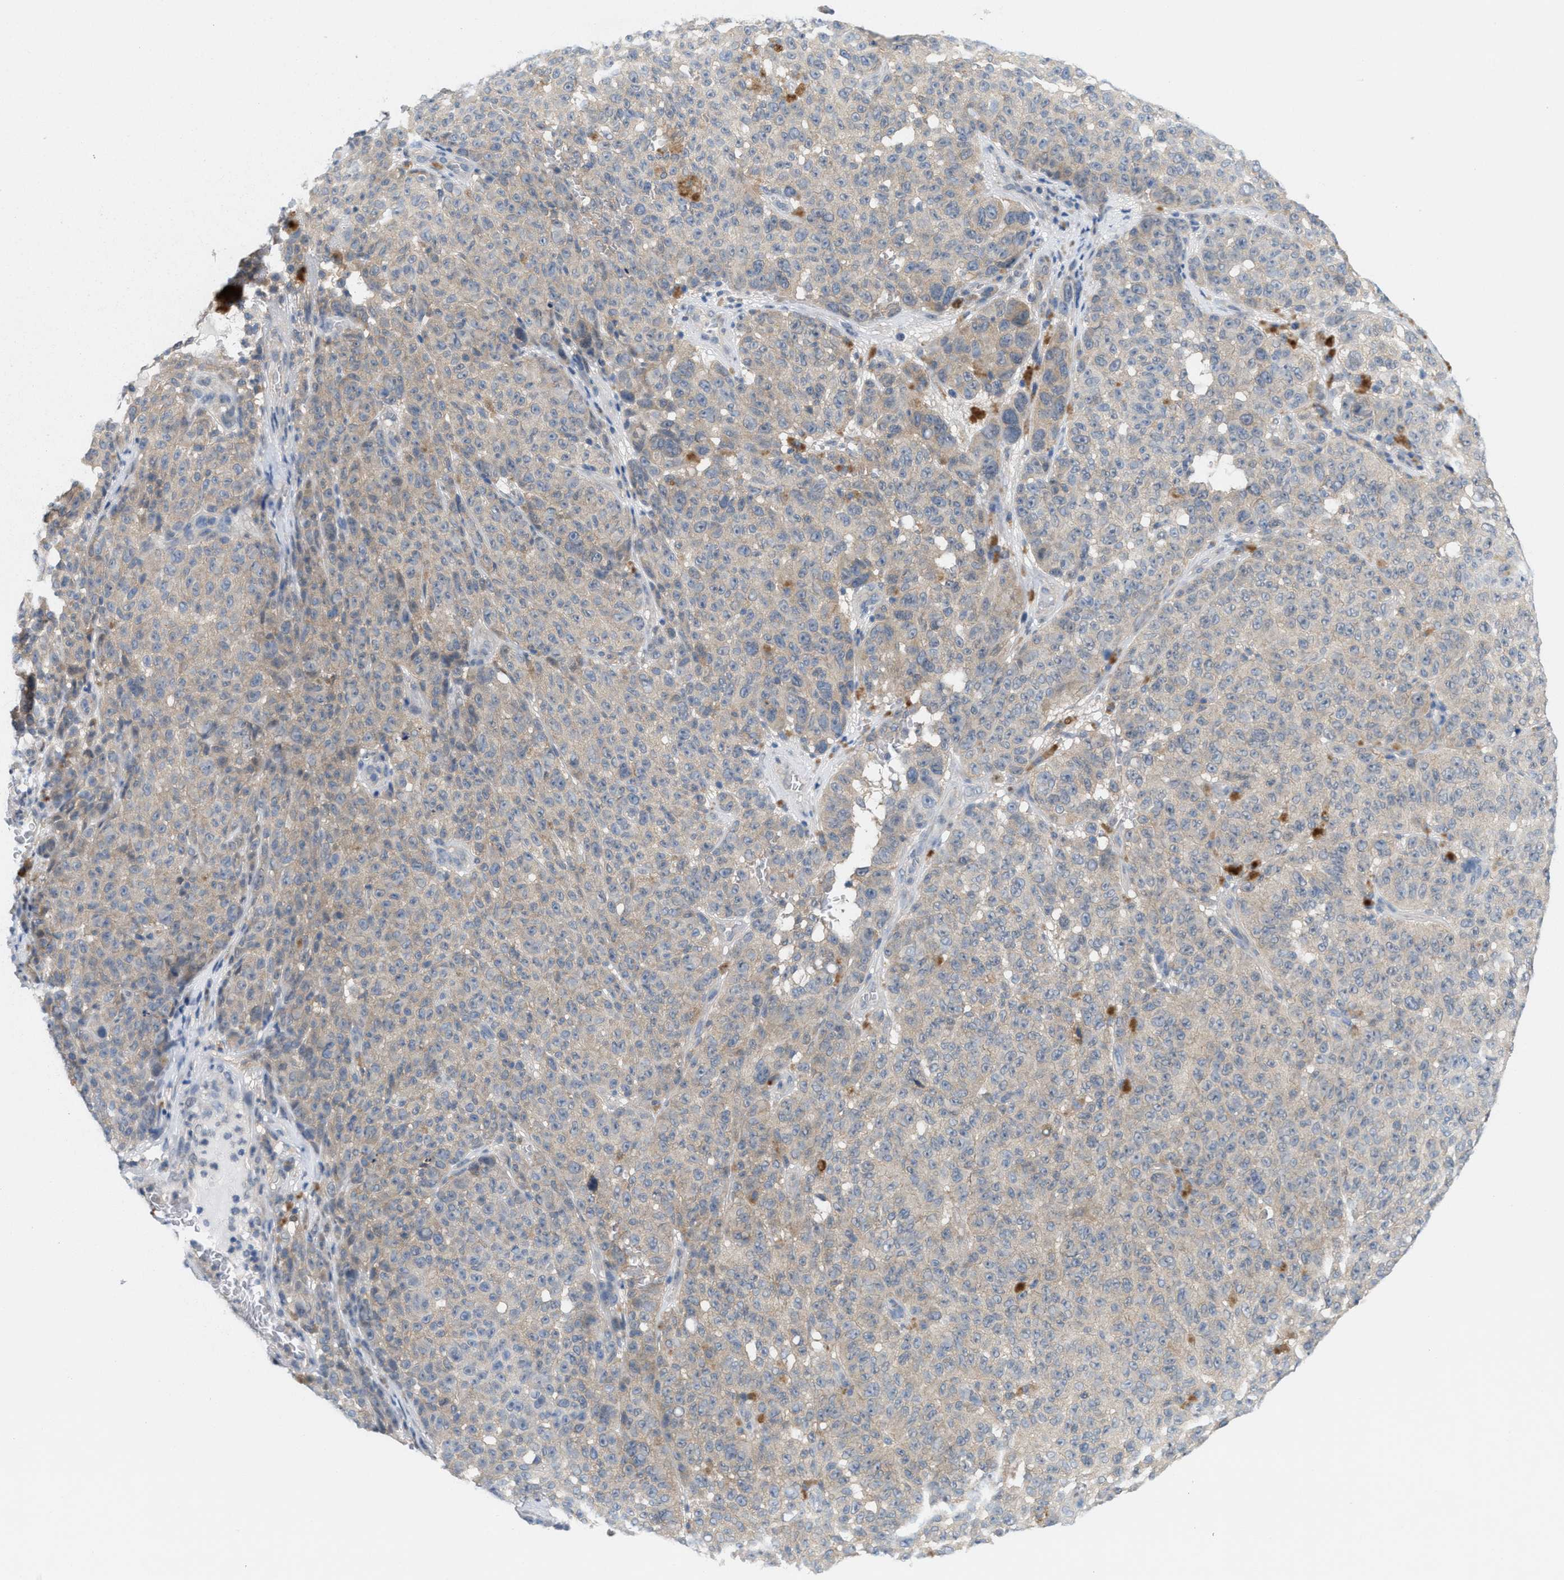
{"staining": {"intensity": "negative", "quantity": "none", "location": "none"}, "tissue": "melanoma", "cell_type": "Tumor cells", "image_type": "cancer", "snomed": [{"axis": "morphology", "description": "Malignant melanoma, NOS"}, {"axis": "topography", "description": "Skin"}], "caption": "Image shows no protein staining in tumor cells of melanoma tissue.", "gene": "WIPI2", "patient": {"sex": "female", "age": 82}}